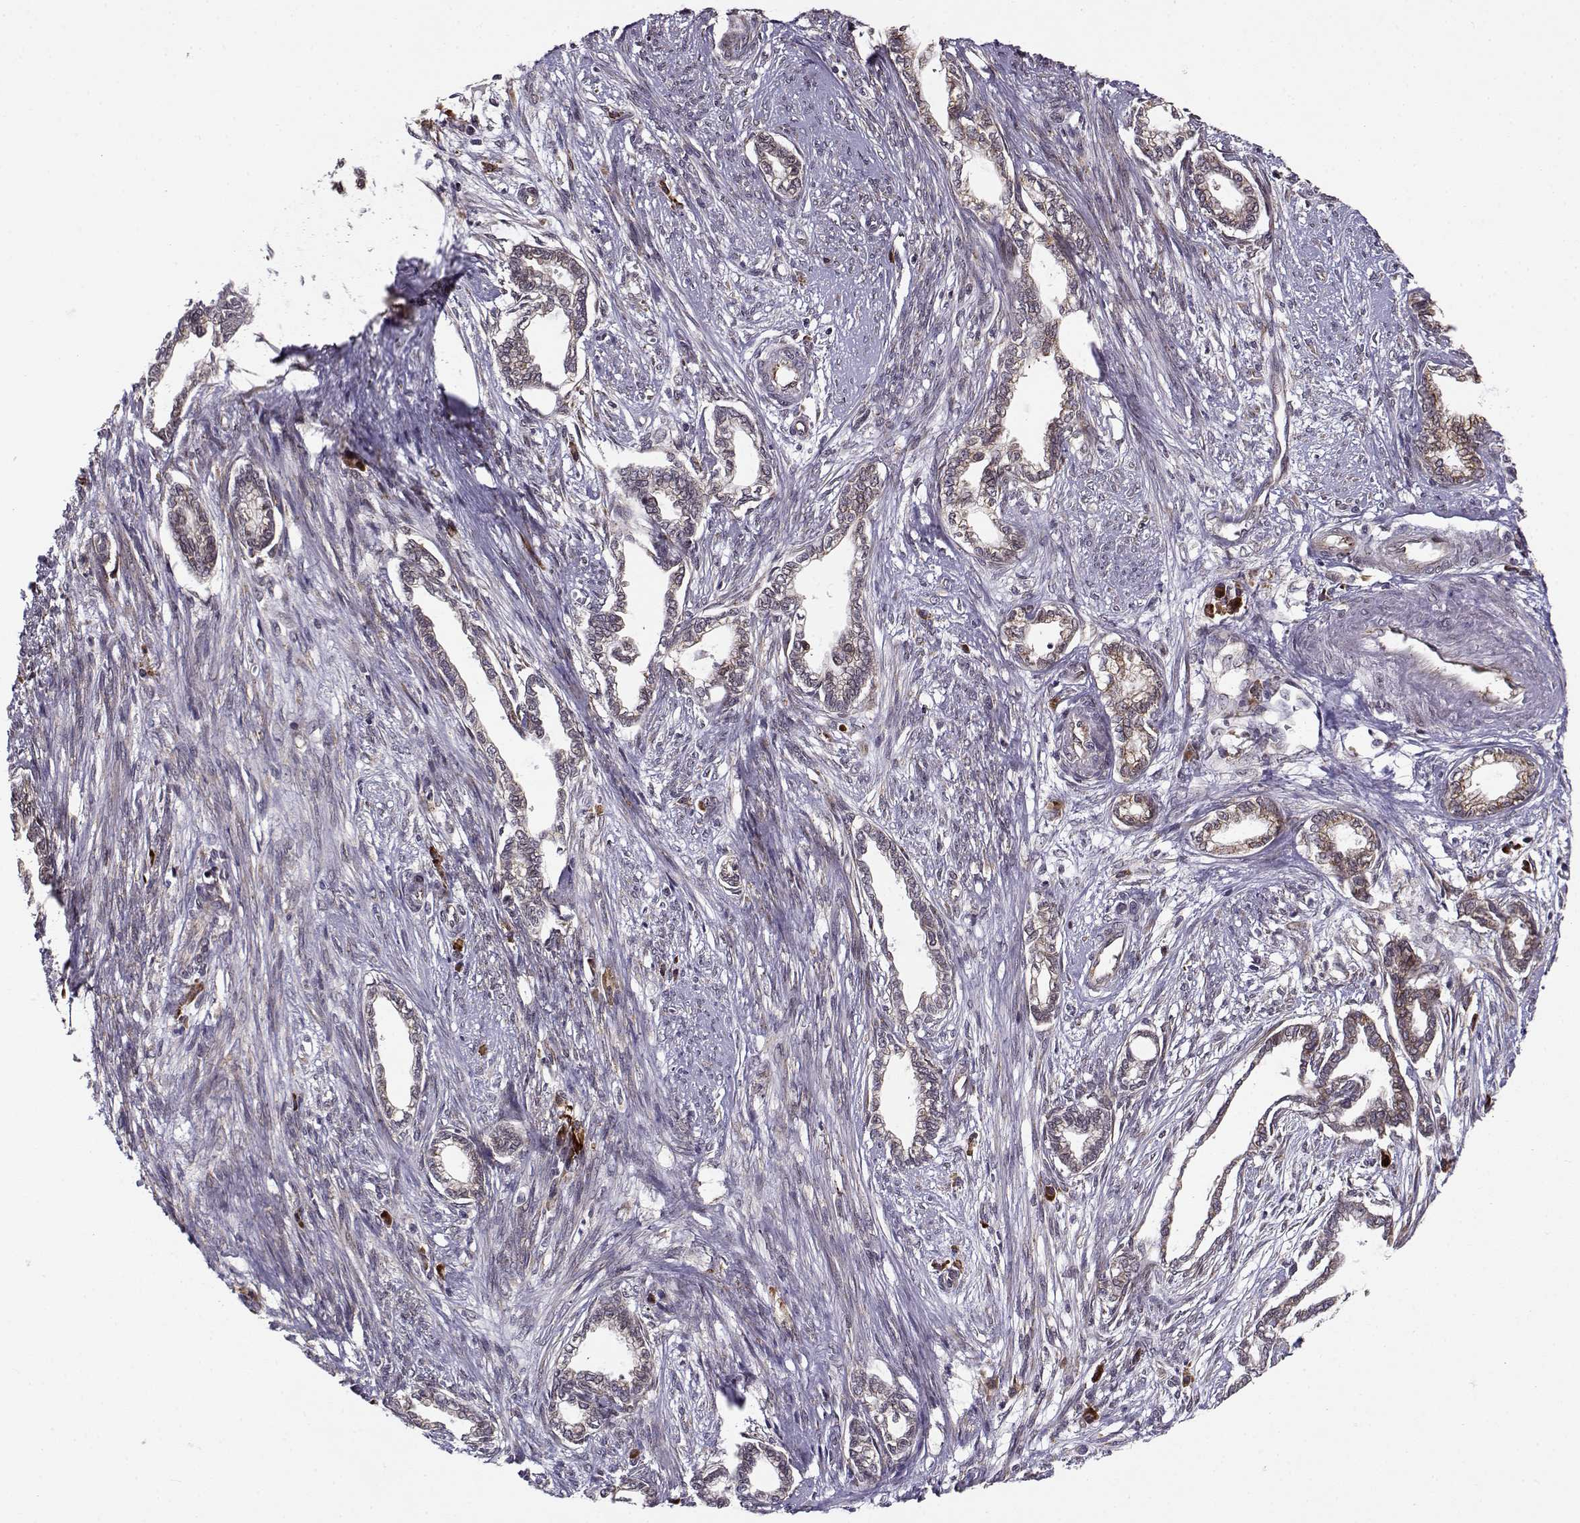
{"staining": {"intensity": "weak", "quantity": ">75%", "location": "cytoplasmic/membranous"}, "tissue": "cervical cancer", "cell_type": "Tumor cells", "image_type": "cancer", "snomed": [{"axis": "morphology", "description": "Adenocarcinoma, NOS"}, {"axis": "topography", "description": "Cervix"}], "caption": "Immunohistochemistry (IHC) of human adenocarcinoma (cervical) displays low levels of weak cytoplasmic/membranous expression in about >75% of tumor cells.", "gene": "RPL31", "patient": {"sex": "female", "age": 62}}